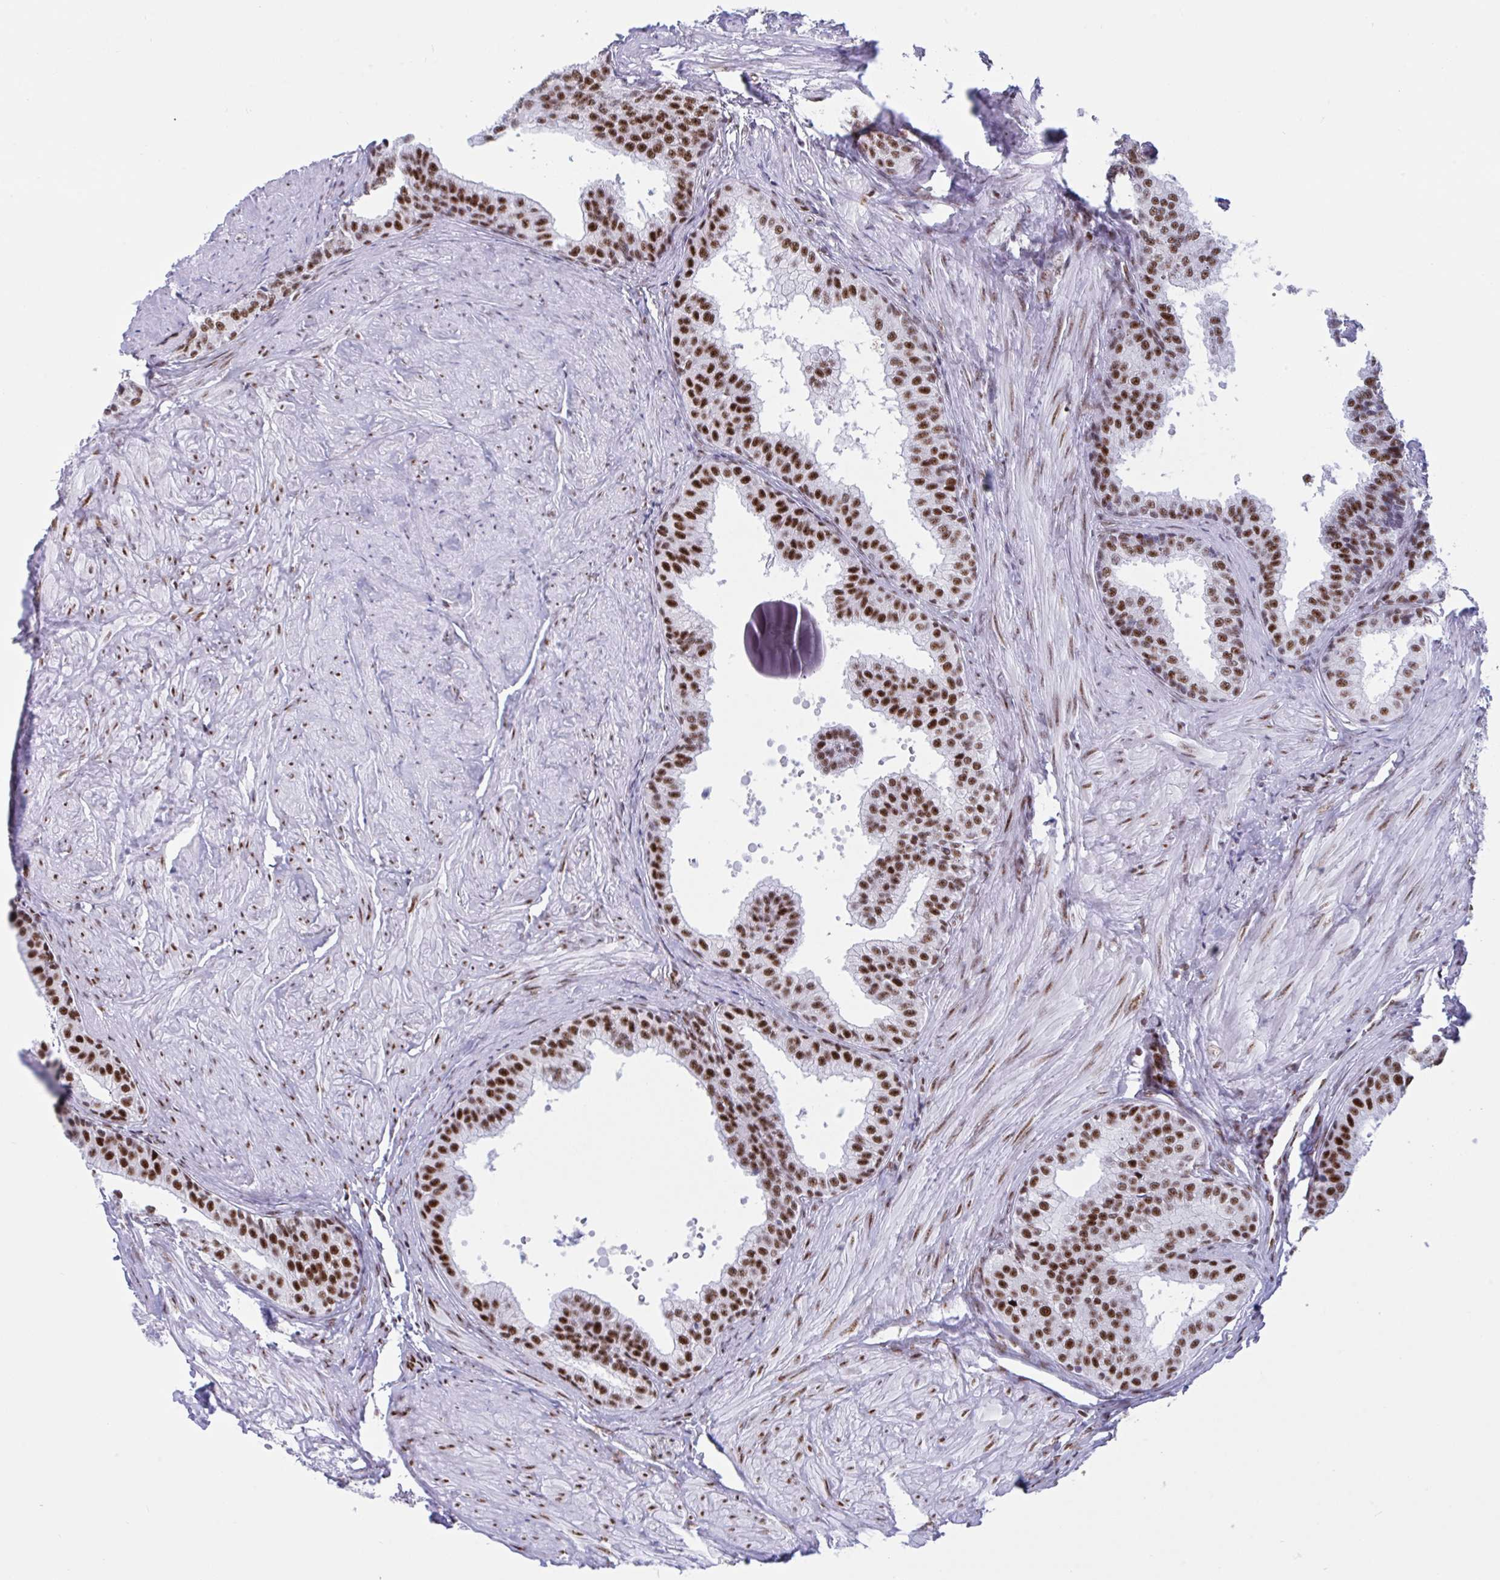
{"staining": {"intensity": "strong", "quantity": "25%-75%", "location": "nuclear"}, "tissue": "prostate", "cell_type": "Glandular cells", "image_type": "normal", "snomed": [{"axis": "morphology", "description": "Normal tissue, NOS"}, {"axis": "topography", "description": "Prostate"}, {"axis": "topography", "description": "Peripheral nerve tissue"}], "caption": "Unremarkable prostate was stained to show a protein in brown. There is high levels of strong nuclear positivity in about 25%-75% of glandular cells. The staining is performed using DAB (3,3'-diaminobenzidine) brown chromogen to label protein expression. The nuclei are counter-stained blue using hematoxylin.", "gene": "IKZF2", "patient": {"sex": "male", "age": 55}}